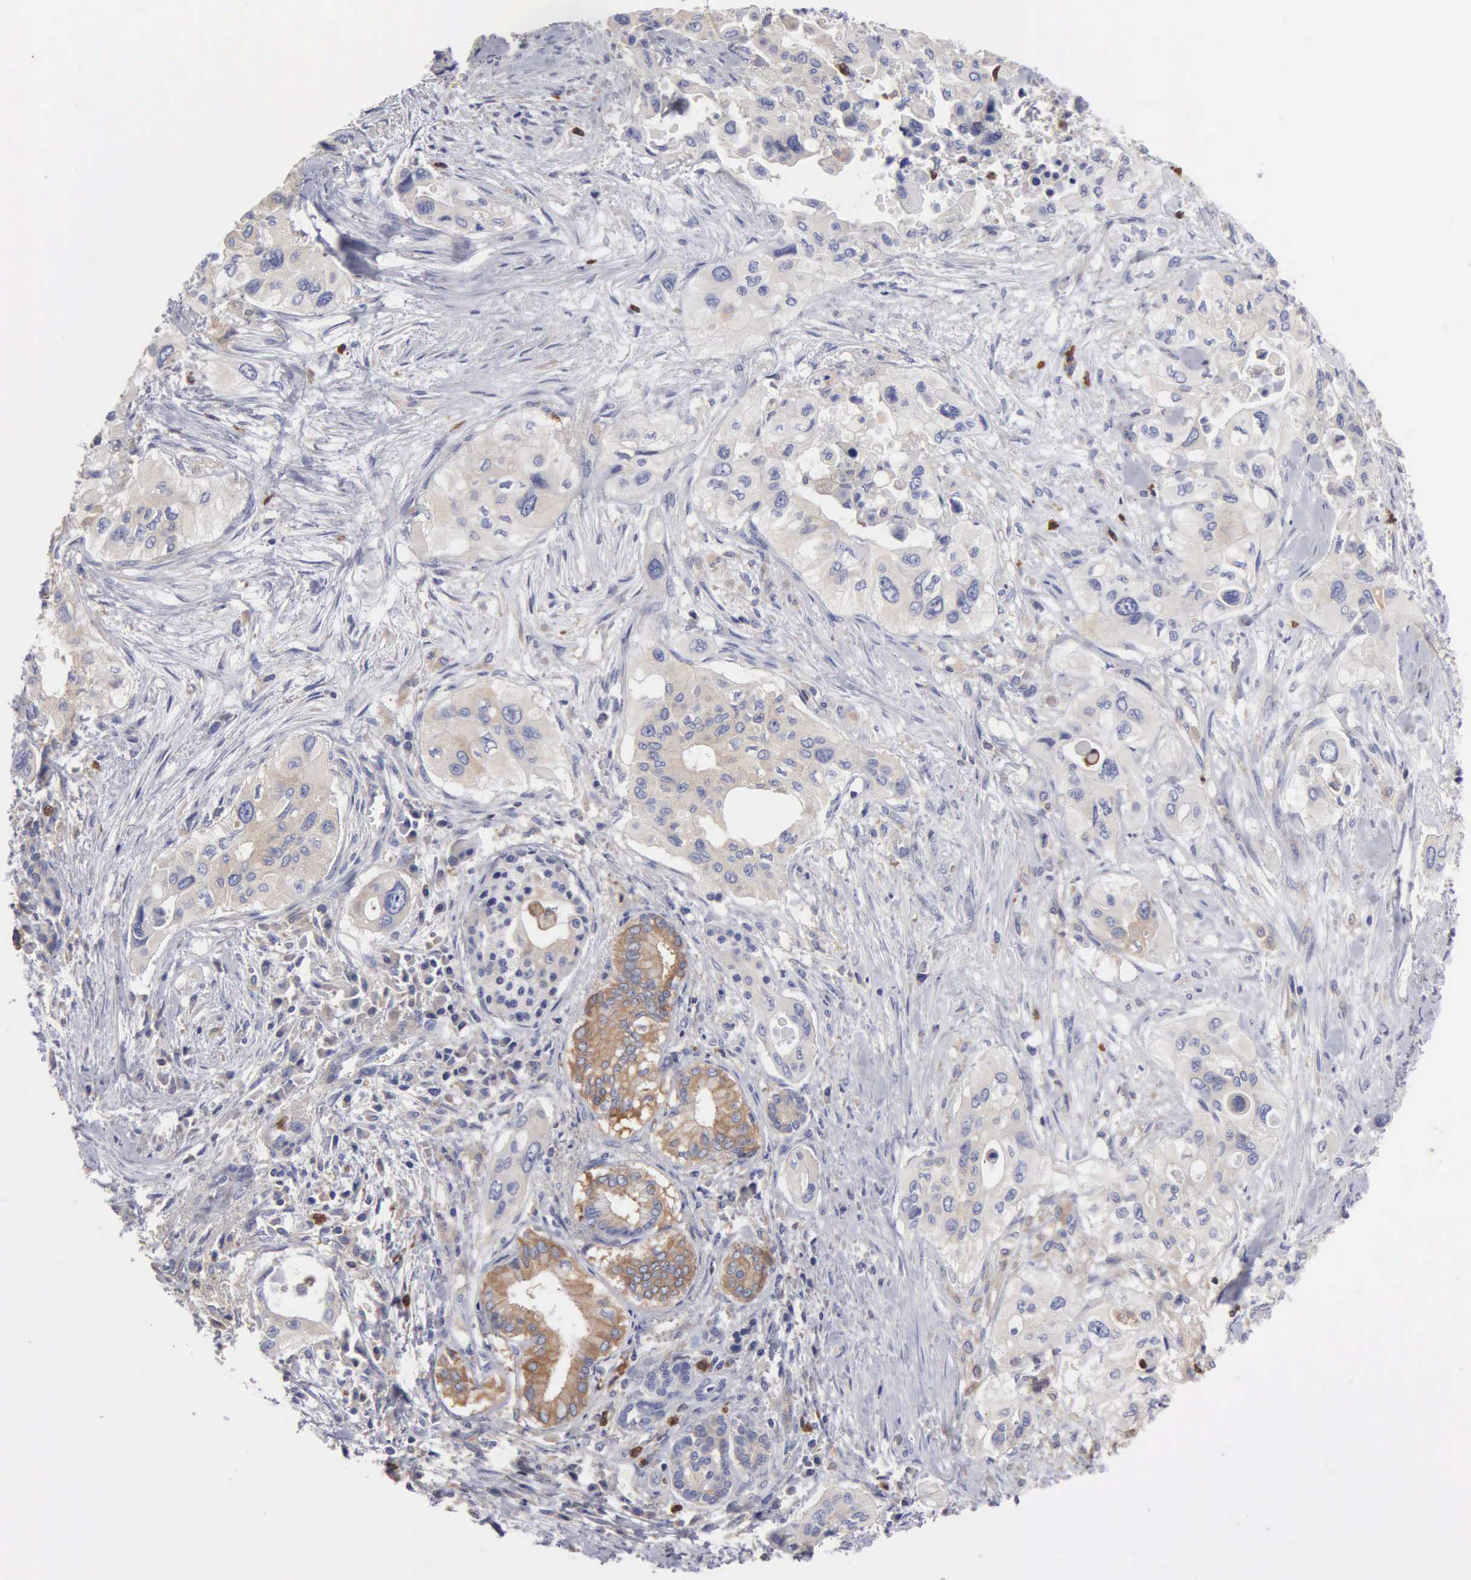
{"staining": {"intensity": "moderate", "quantity": "25%-75%", "location": "cytoplasmic/membranous"}, "tissue": "pancreatic cancer", "cell_type": "Tumor cells", "image_type": "cancer", "snomed": [{"axis": "morphology", "description": "Adenocarcinoma, NOS"}, {"axis": "topography", "description": "Pancreas"}], "caption": "This photomicrograph displays immunohistochemistry (IHC) staining of adenocarcinoma (pancreatic), with medium moderate cytoplasmic/membranous expression in about 25%-75% of tumor cells.", "gene": "G6PD", "patient": {"sex": "male", "age": 77}}